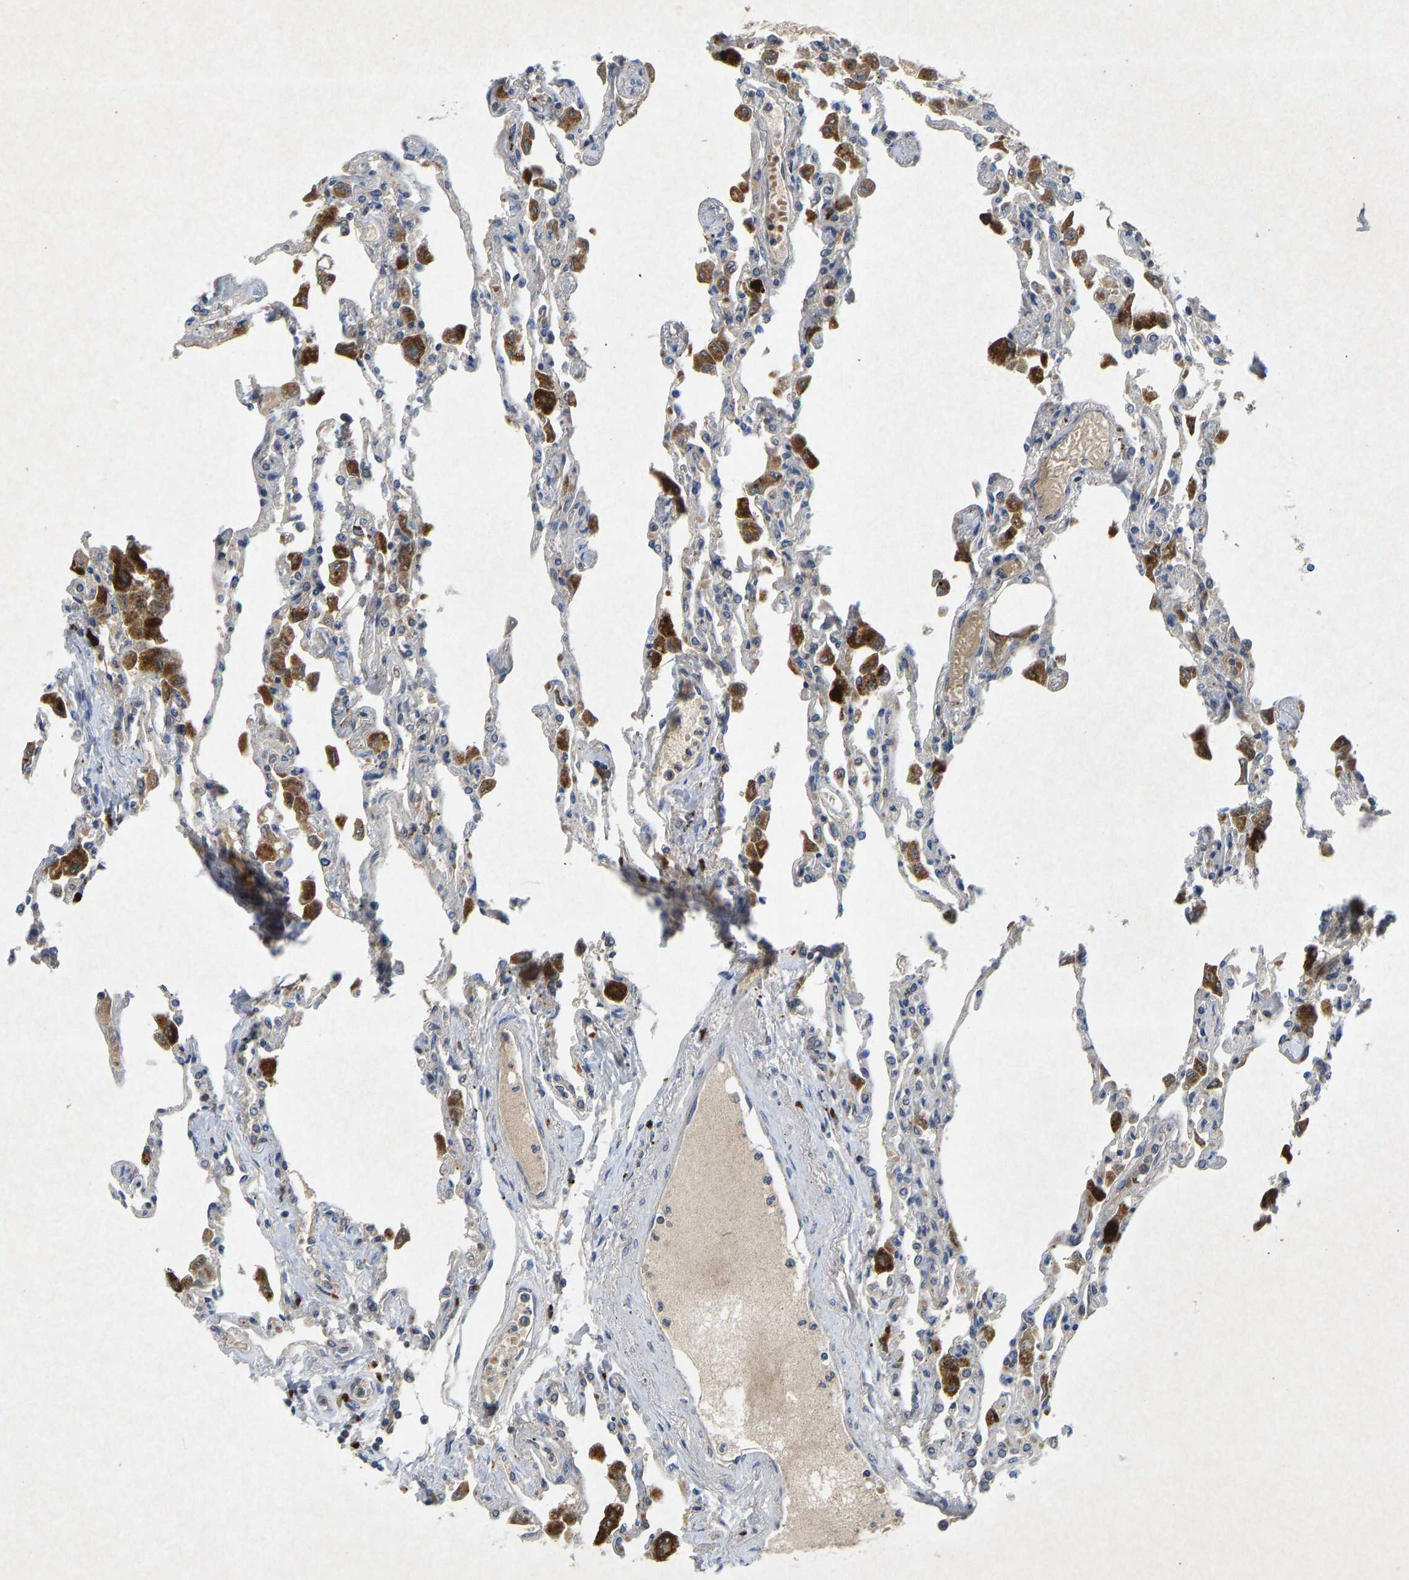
{"staining": {"intensity": "weak", "quantity": "<25%", "location": "cytoplasmic/membranous"}, "tissue": "lung", "cell_type": "Alveolar cells", "image_type": "normal", "snomed": [{"axis": "morphology", "description": "Normal tissue, NOS"}, {"axis": "topography", "description": "Bronchus"}, {"axis": "topography", "description": "Lung"}], "caption": "Immunohistochemical staining of unremarkable lung displays no significant staining in alveolar cells. Brightfield microscopy of immunohistochemistry stained with DAB (brown) and hematoxylin (blue), captured at high magnification.", "gene": "PDE7A", "patient": {"sex": "female", "age": 49}}